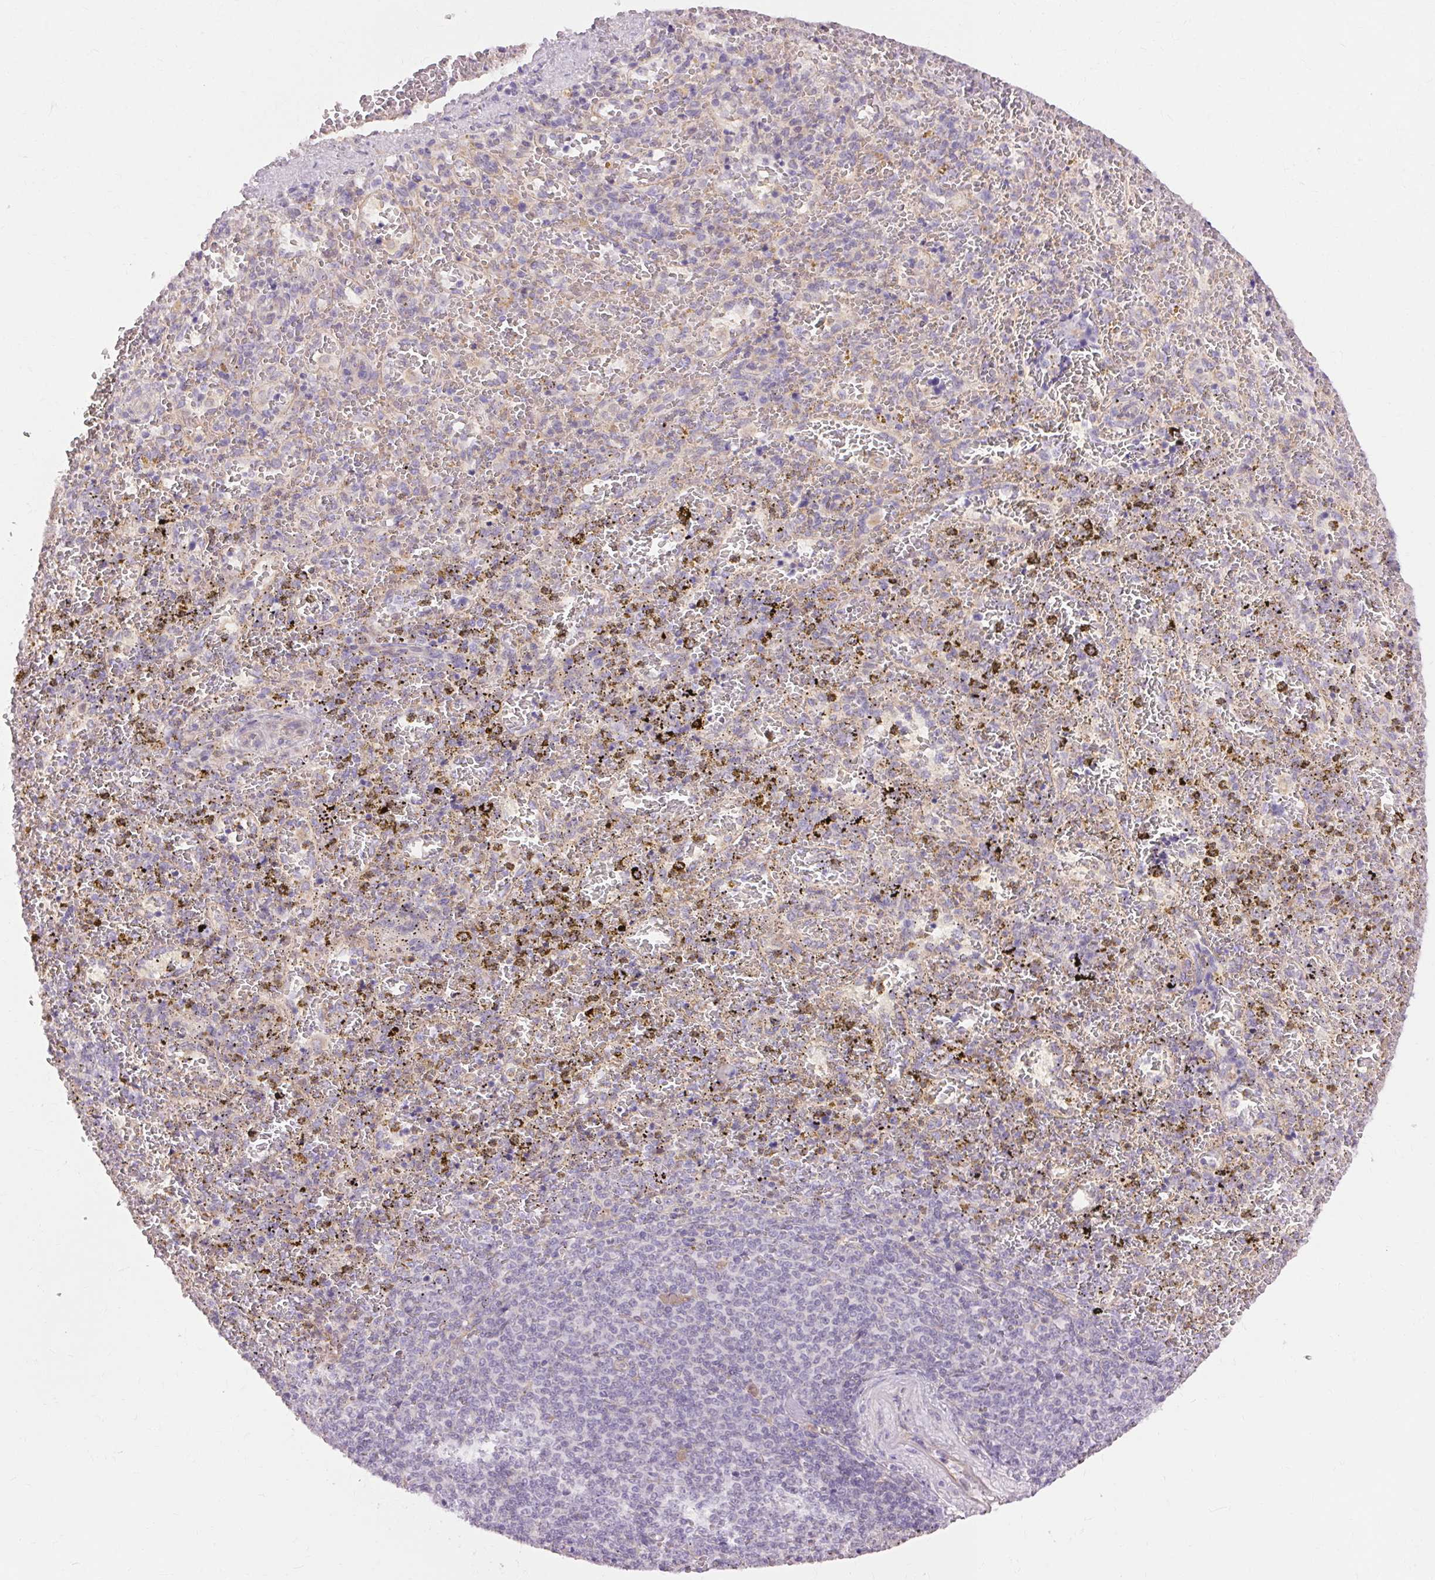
{"staining": {"intensity": "weak", "quantity": "<25%", "location": "cytoplasmic/membranous"}, "tissue": "spleen", "cell_type": "Cells in red pulp", "image_type": "normal", "snomed": [{"axis": "morphology", "description": "Normal tissue, NOS"}, {"axis": "topography", "description": "Spleen"}], "caption": "Spleen was stained to show a protein in brown. There is no significant expression in cells in red pulp. Brightfield microscopy of immunohistochemistry (IHC) stained with DAB (3,3'-diaminobenzidine) (brown) and hematoxylin (blue), captured at high magnification.", "gene": "TM6SF1", "patient": {"sex": "female", "age": 50}}